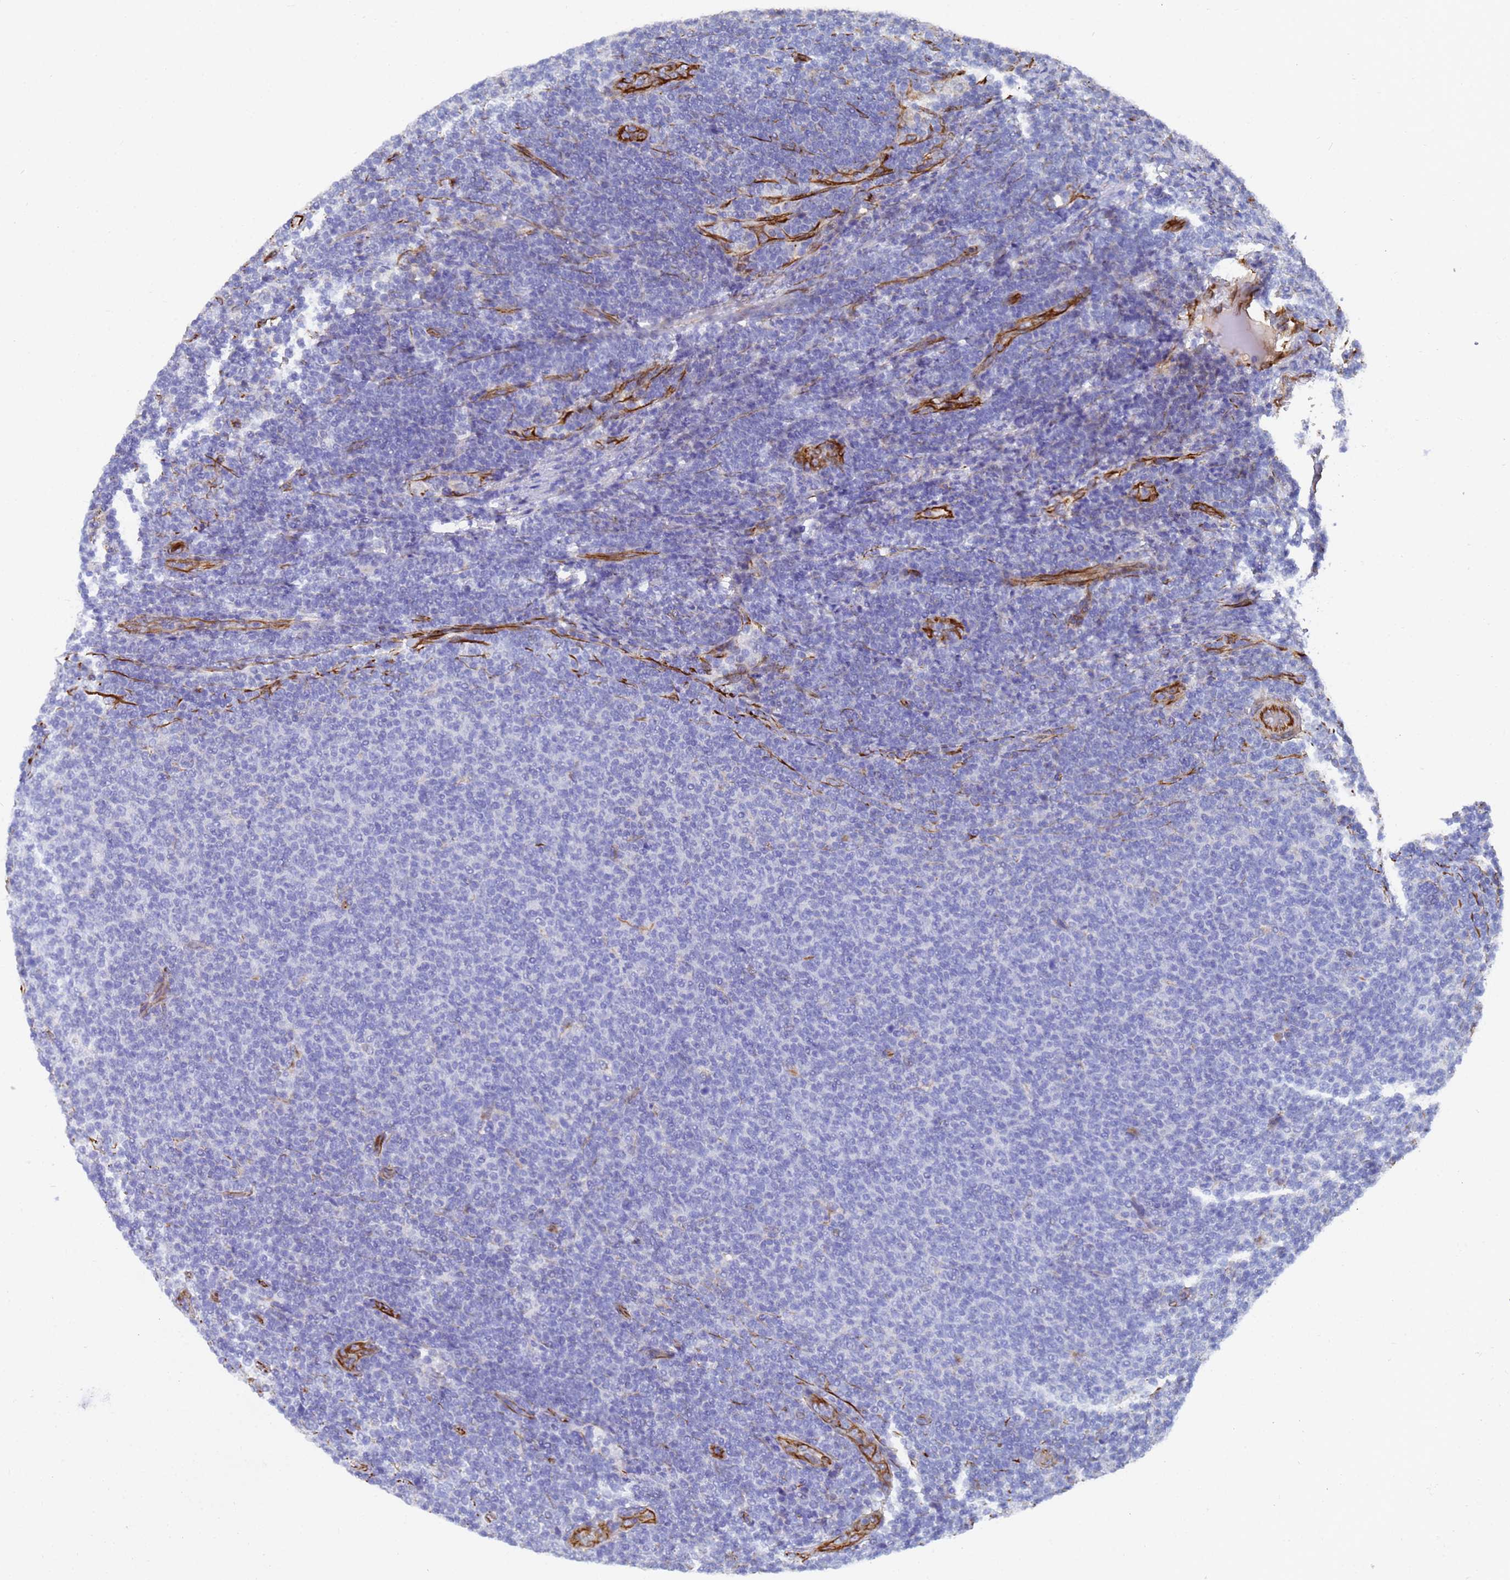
{"staining": {"intensity": "negative", "quantity": "none", "location": "none"}, "tissue": "lymphoma", "cell_type": "Tumor cells", "image_type": "cancer", "snomed": [{"axis": "morphology", "description": "Malignant lymphoma, non-Hodgkin's type, Low grade"}, {"axis": "topography", "description": "Lymph node"}], "caption": "High magnification brightfield microscopy of malignant lymphoma, non-Hodgkin's type (low-grade) stained with DAB (3,3'-diaminobenzidine) (brown) and counterstained with hematoxylin (blue): tumor cells show no significant expression.", "gene": "SYT13", "patient": {"sex": "male", "age": 66}}